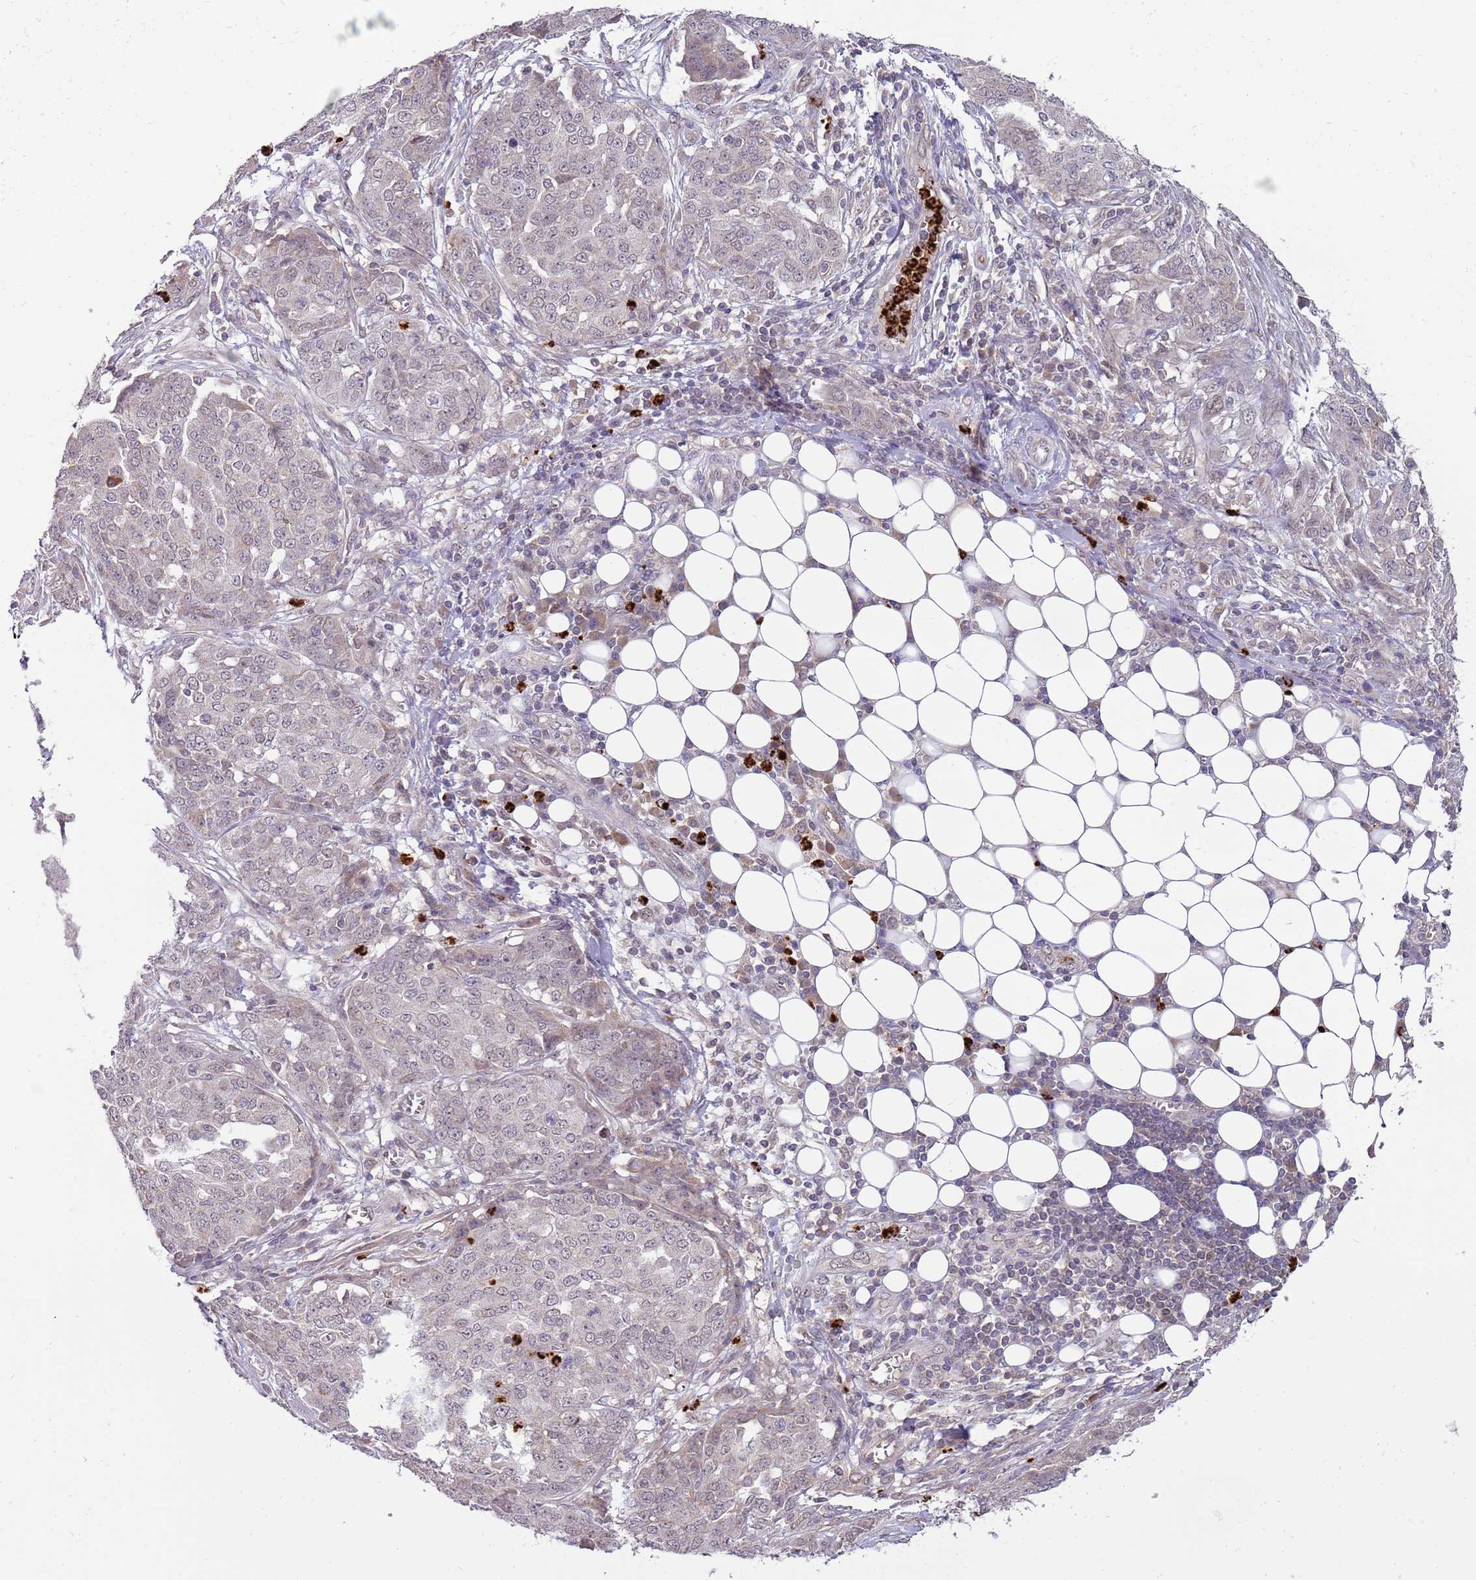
{"staining": {"intensity": "negative", "quantity": "none", "location": "none"}, "tissue": "ovarian cancer", "cell_type": "Tumor cells", "image_type": "cancer", "snomed": [{"axis": "morphology", "description": "Cystadenocarcinoma, serous, NOS"}, {"axis": "topography", "description": "Soft tissue"}, {"axis": "topography", "description": "Ovary"}], "caption": "High power microscopy photomicrograph of an IHC micrograph of ovarian cancer (serous cystadenocarcinoma), revealing no significant staining in tumor cells.", "gene": "NBPF6", "patient": {"sex": "female", "age": 57}}